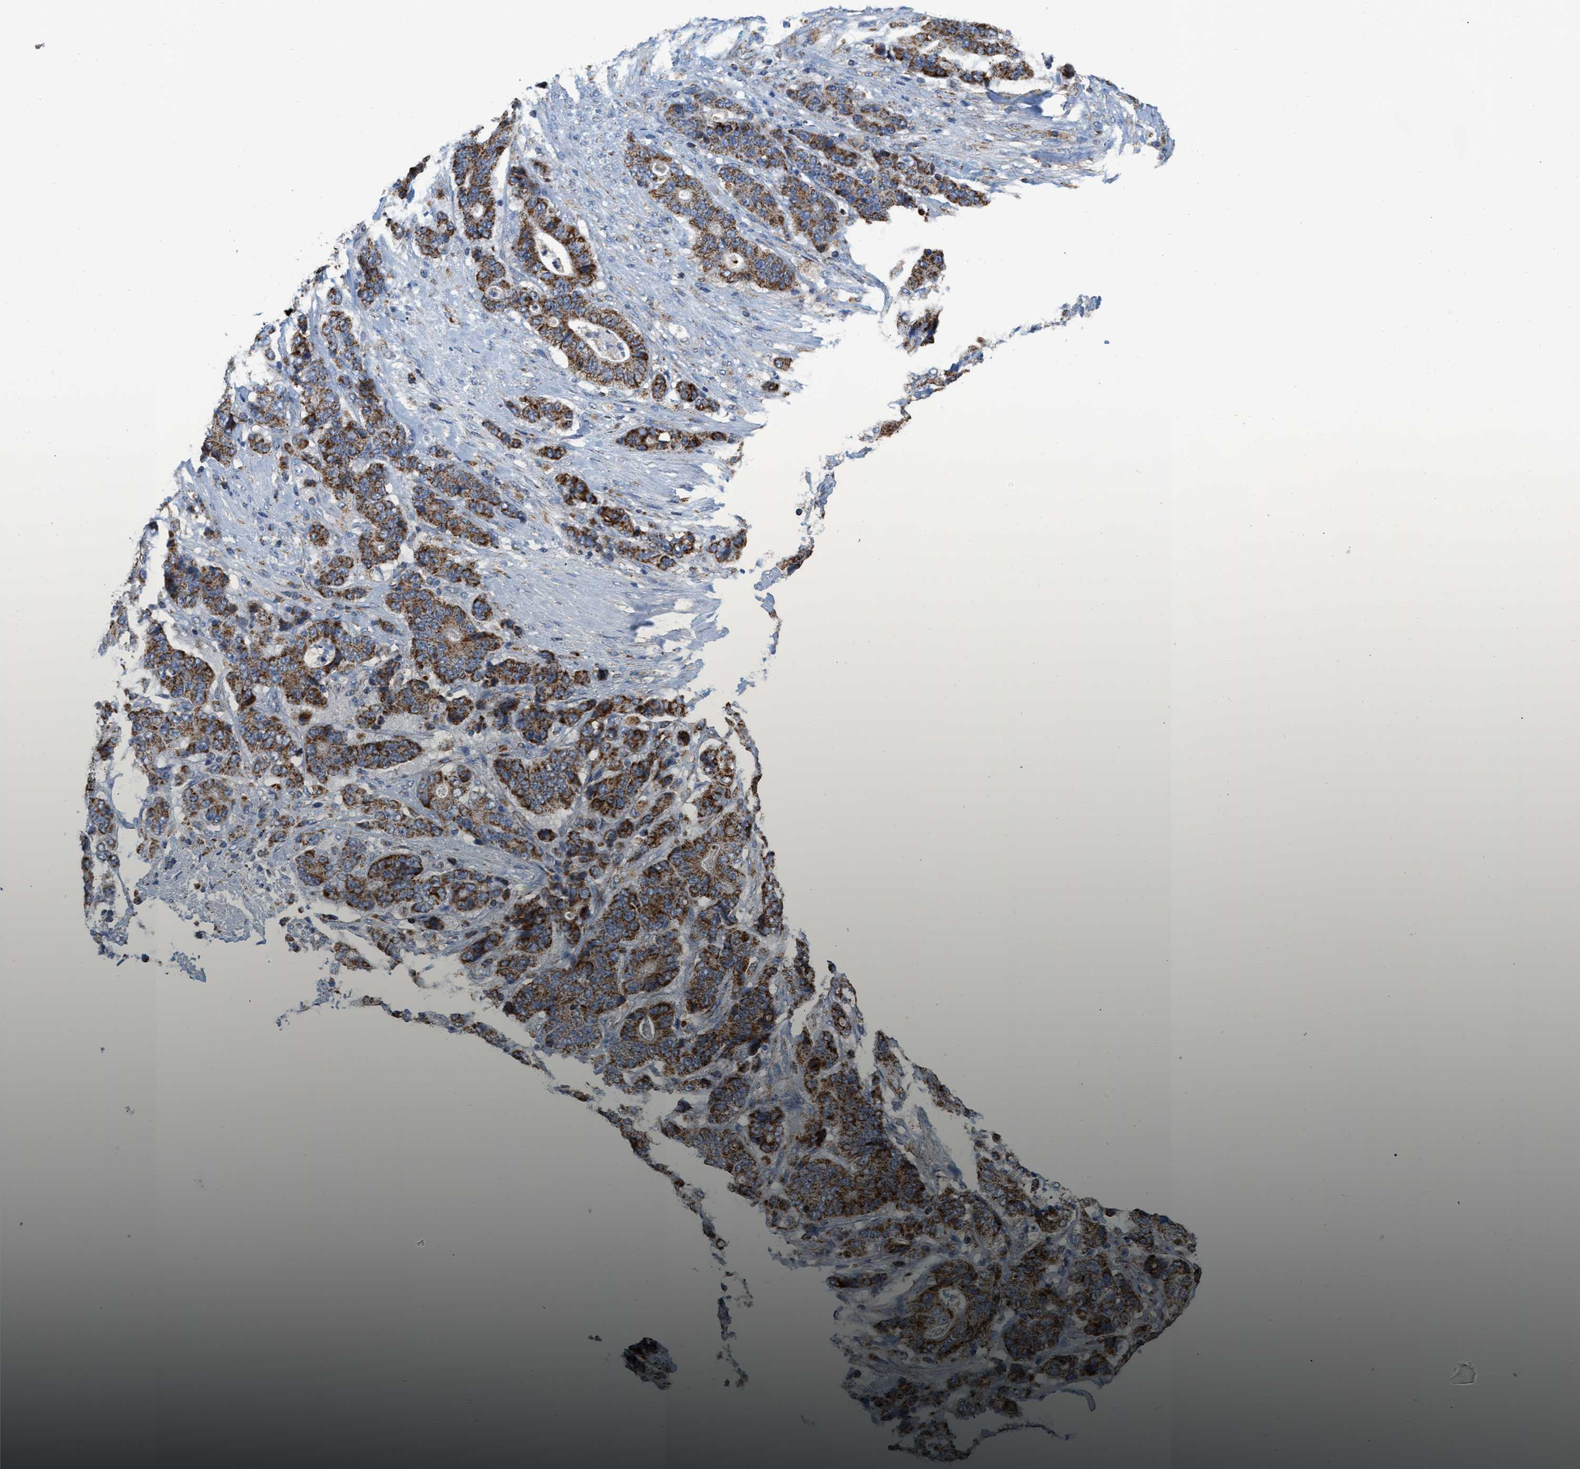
{"staining": {"intensity": "strong", "quantity": "25%-75%", "location": "cytoplasmic/membranous"}, "tissue": "stomach cancer", "cell_type": "Tumor cells", "image_type": "cancer", "snomed": [{"axis": "morphology", "description": "Adenocarcinoma, NOS"}, {"axis": "topography", "description": "Stomach"}], "caption": "IHC of human stomach cancer (adenocarcinoma) reveals high levels of strong cytoplasmic/membranous staining in approximately 25%-75% of tumor cells.", "gene": "CBLB", "patient": {"sex": "female", "age": 73}}